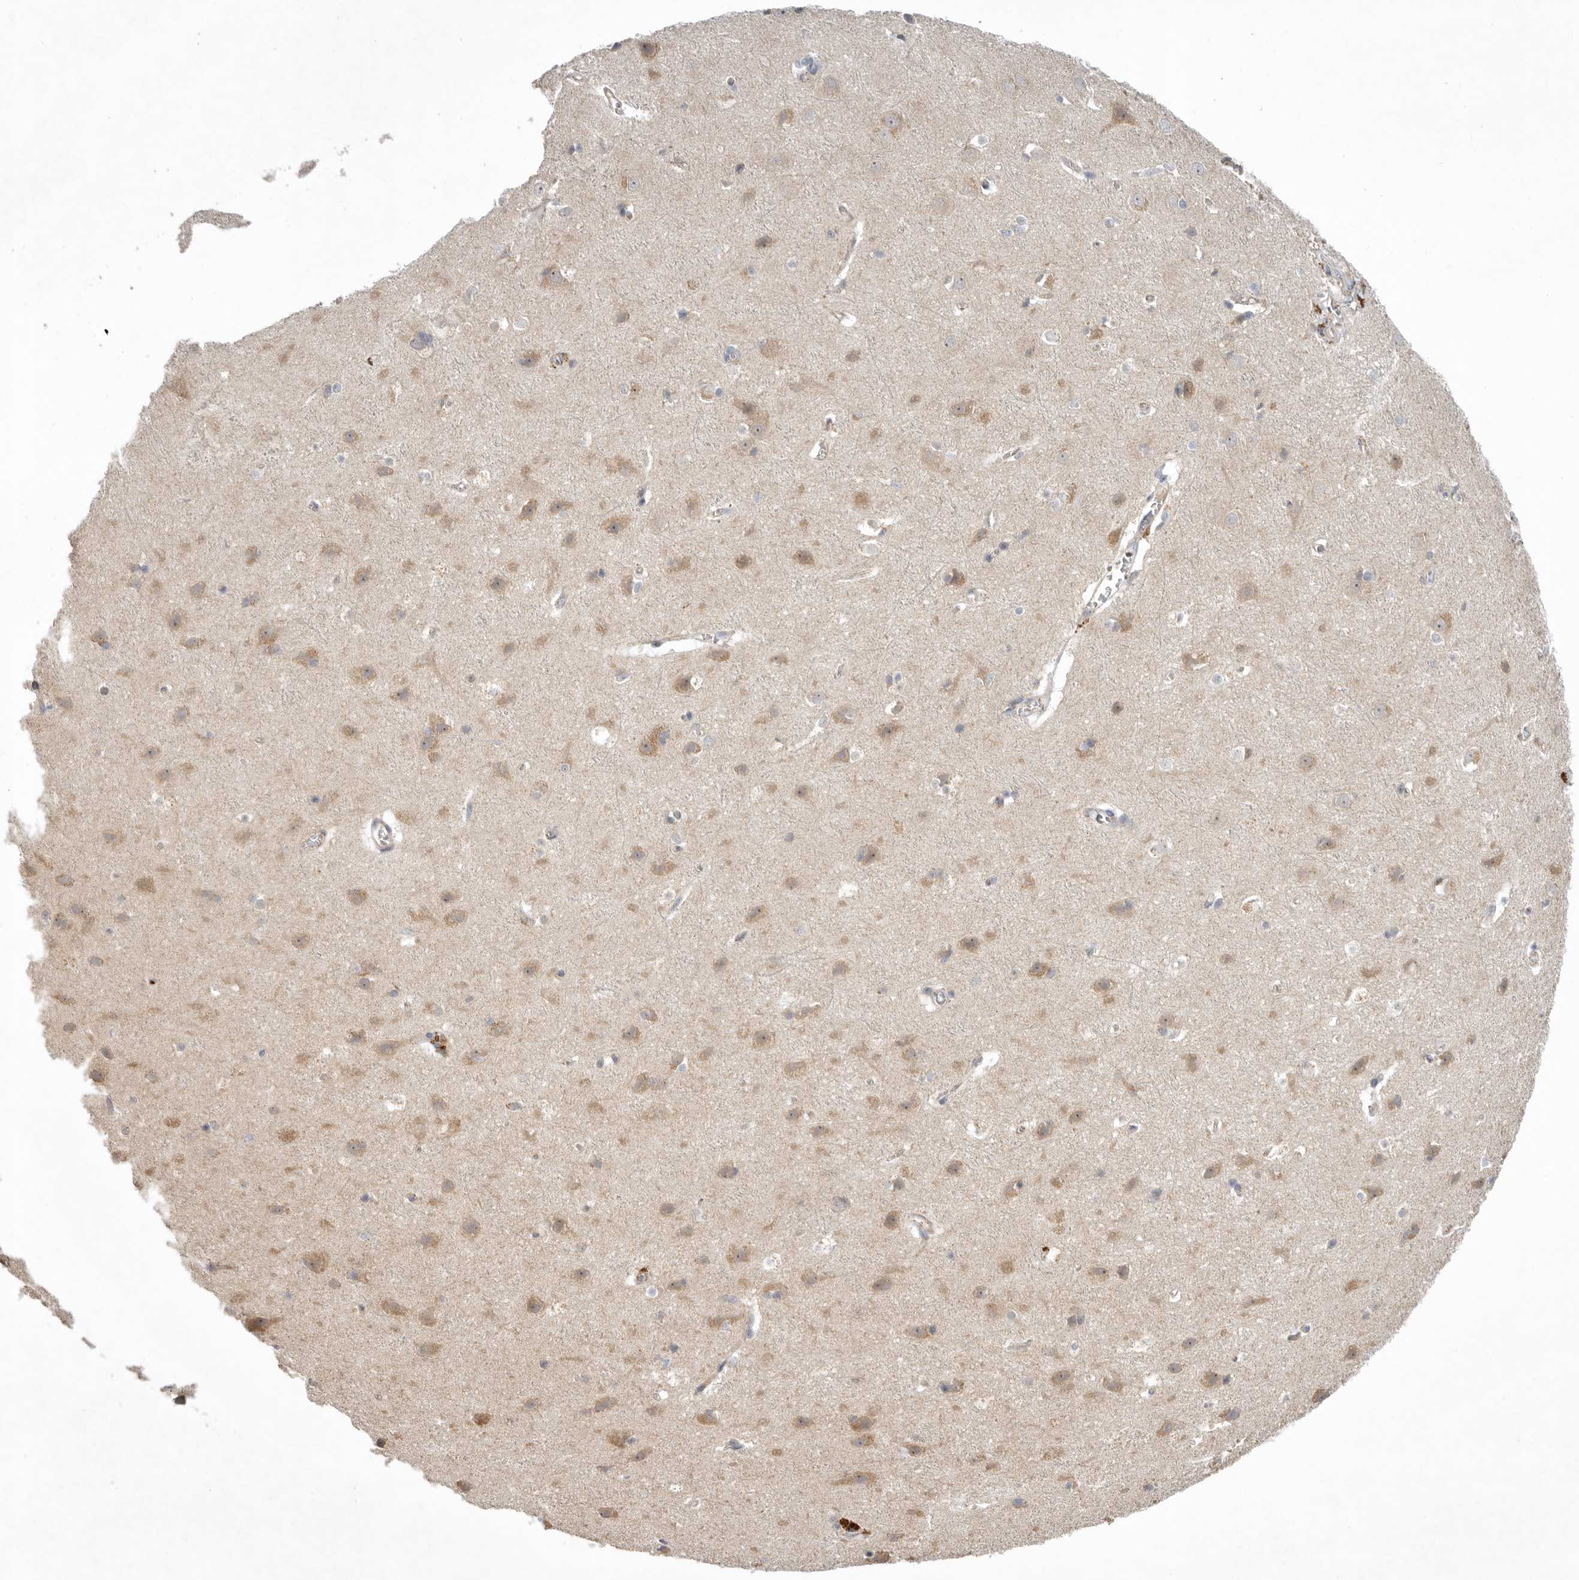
{"staining": {"intensity": "weak", "quantity": ">75%", "location": "cytoplasmic/membranous"}, "tissue": "cerebral cortex", "cell_type": "Endothelial cells", "image_type": "normal", "snomed": [{"axis": "morphology", "description": "Normal tissue, NOS"}, {"axis": "topography", "description": "Cerebral cortex"}], "caption": "IHC photomicrograph of benign cerebral cortex: human cerebral cortex stained using immunohistochemistry shows low levels of weak protein expression localized specifically in the cytoplasmic/membranous of endothelial cells, appearing as a cytoplasmic/membranous brown color.", "gene": "KIF2B", "patient": {"sex": "male", "age": 54}}